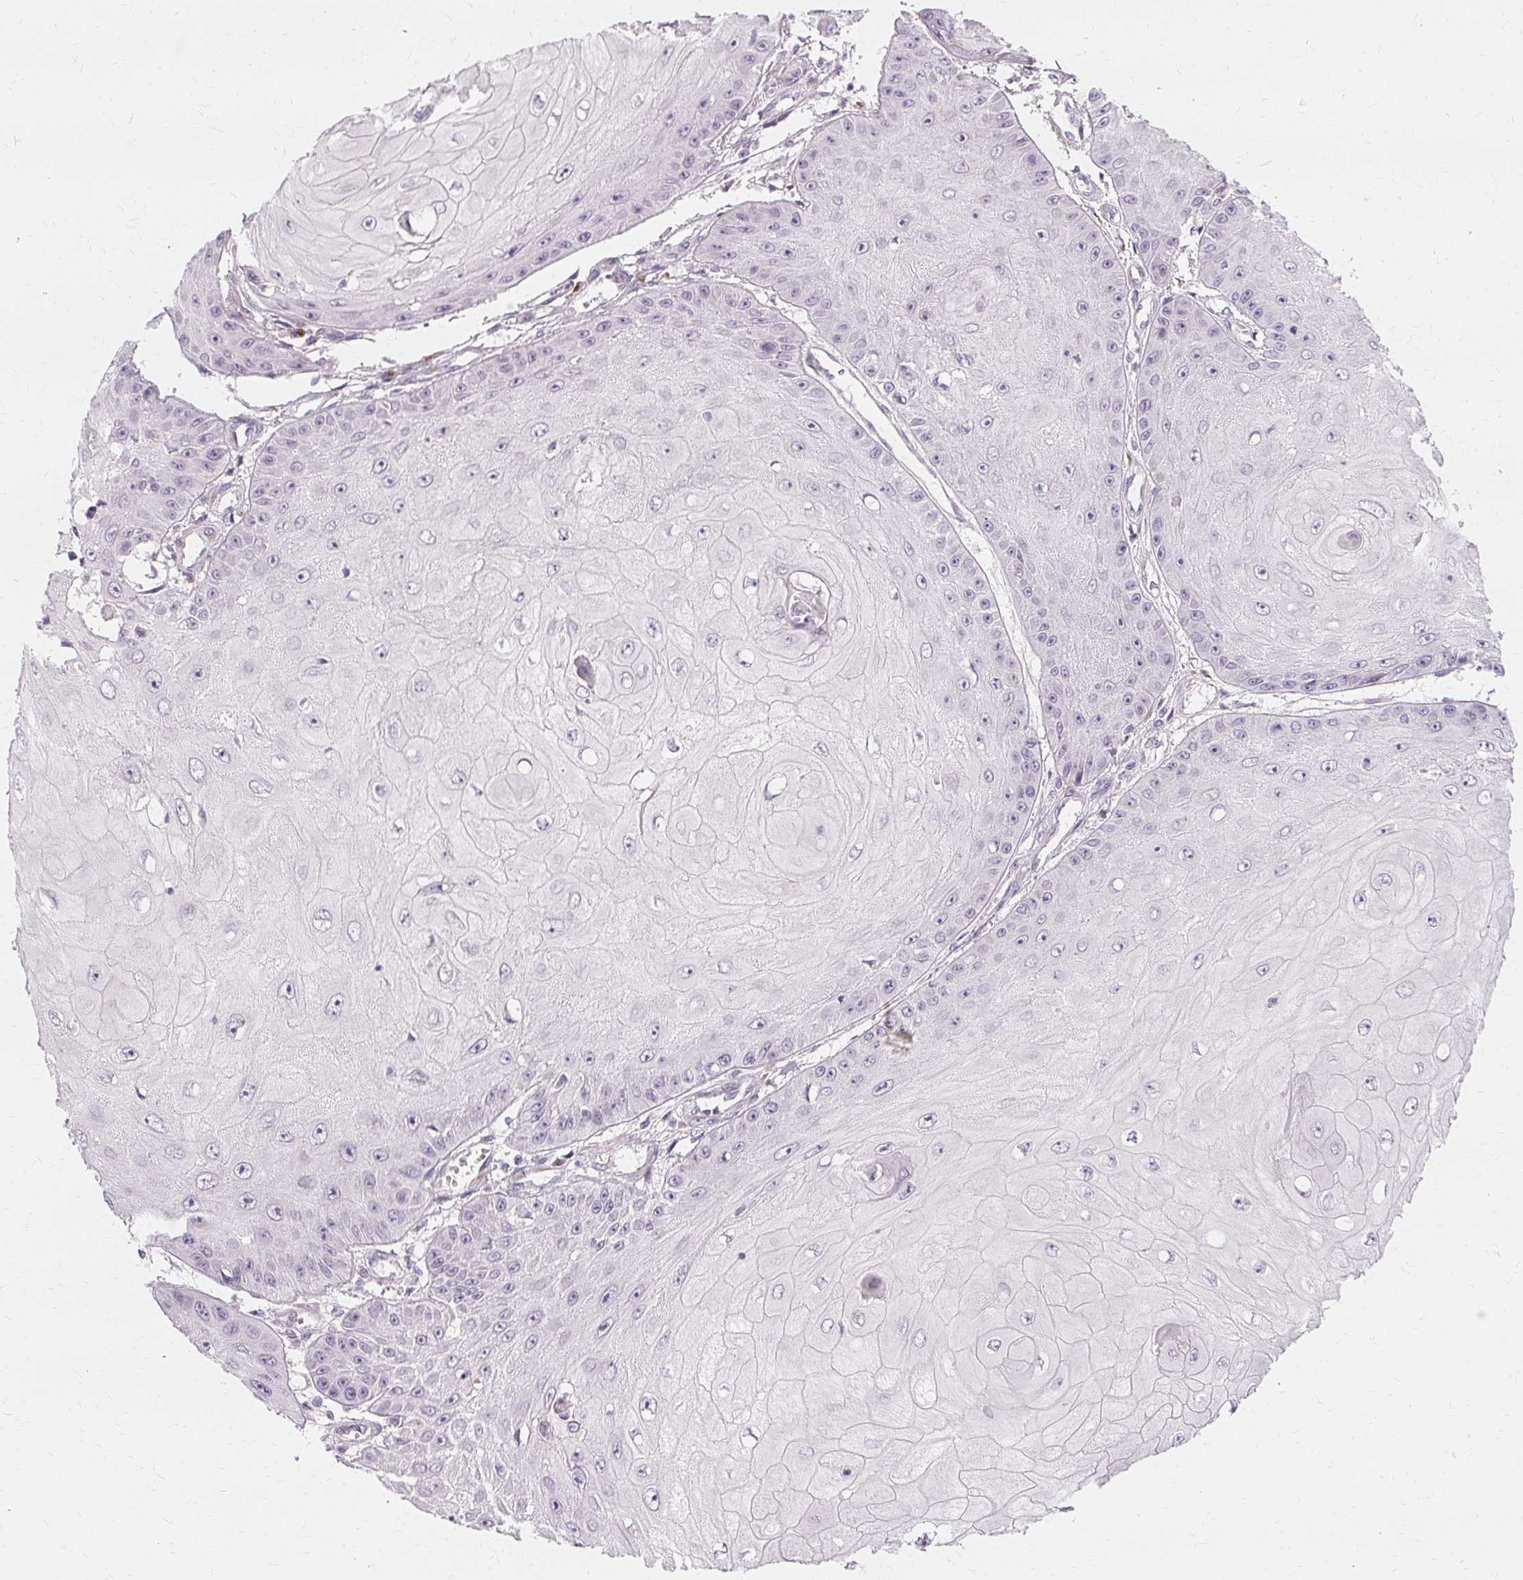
{"staining": {"intensity": "negative", "quantity": "none", "location": "none"}, "tissue": "skin cancer", "cell_type": "Tumor cells", "image_type": "cancer", "snomed": [{"axis": "morphology", "description": "Squamous cell carcinoma, NOS"}, {"axis": "topography", "description": "Skin"}], "caption": "Immunohistochemistry (IHC) histopathology image of human skin cancer (squamous cell carcinoma) stained for a protein (brown), which shows no positivity in tumor cells. (Brightfield microscopy of DAB IHC at high magnification).", "gene": "FCRL3", "patient": {"sex": "male", "age": 70}}